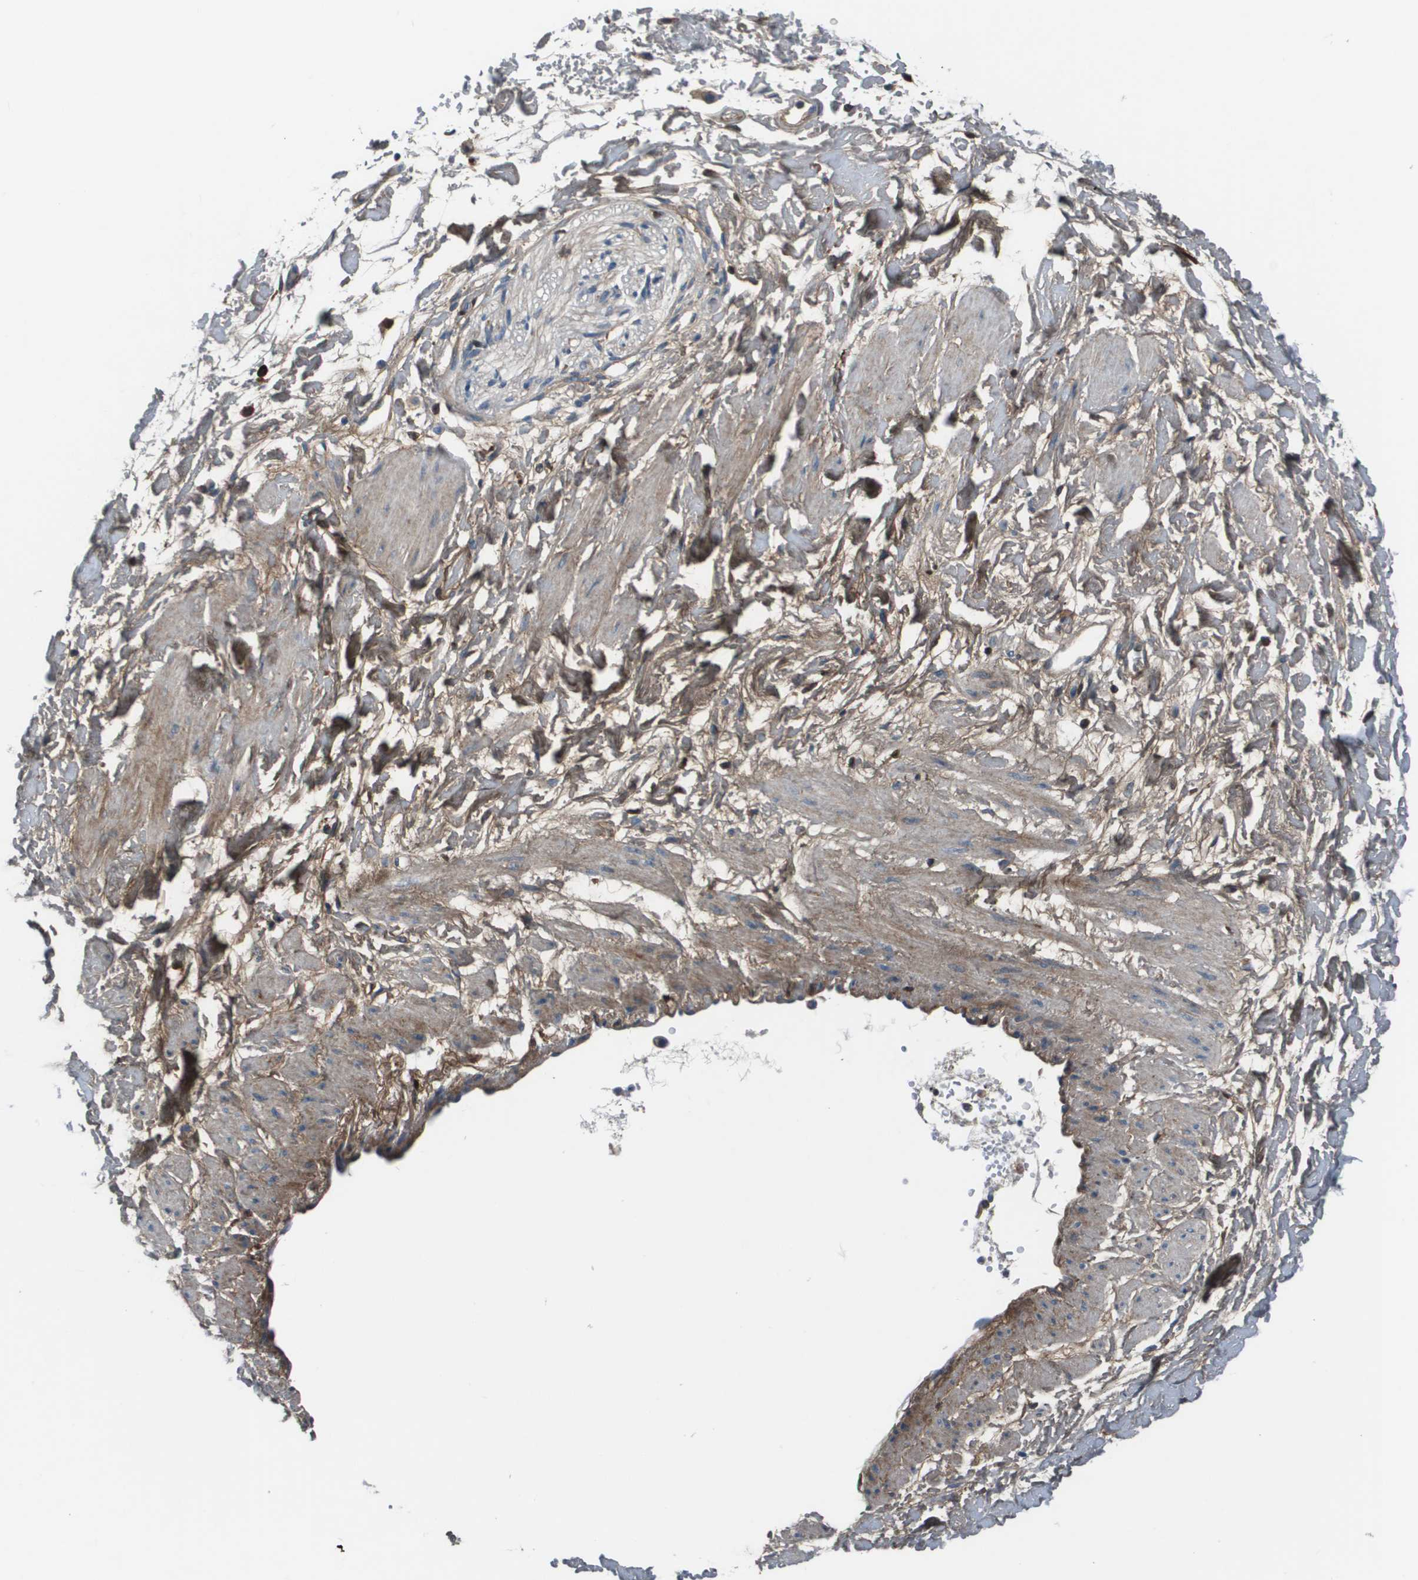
{"staining": {"intensity": "moderate", "quantity": "<25%", "location": "cytoplasmic/membranous"}, "tissue": "adipose tissue", "cell_type": "Adipocytes", "image_type": "normal", "snomed": [{"axis": "morphology", "description": "Normal tissue, NOS"}, {"axis": "topography", "description": "Soft tissue"}], "caption": "This histopathology image displays normal adipose tissue stained with immunohistochemistry to label a protein in brown. The cytoplasmic/membranous of adipocytes show moderate positivity for the protein. Nuclei are counter-stained blue.", "gene": "PCOLCE", "patient": {"sex": "male", "age": 72}}